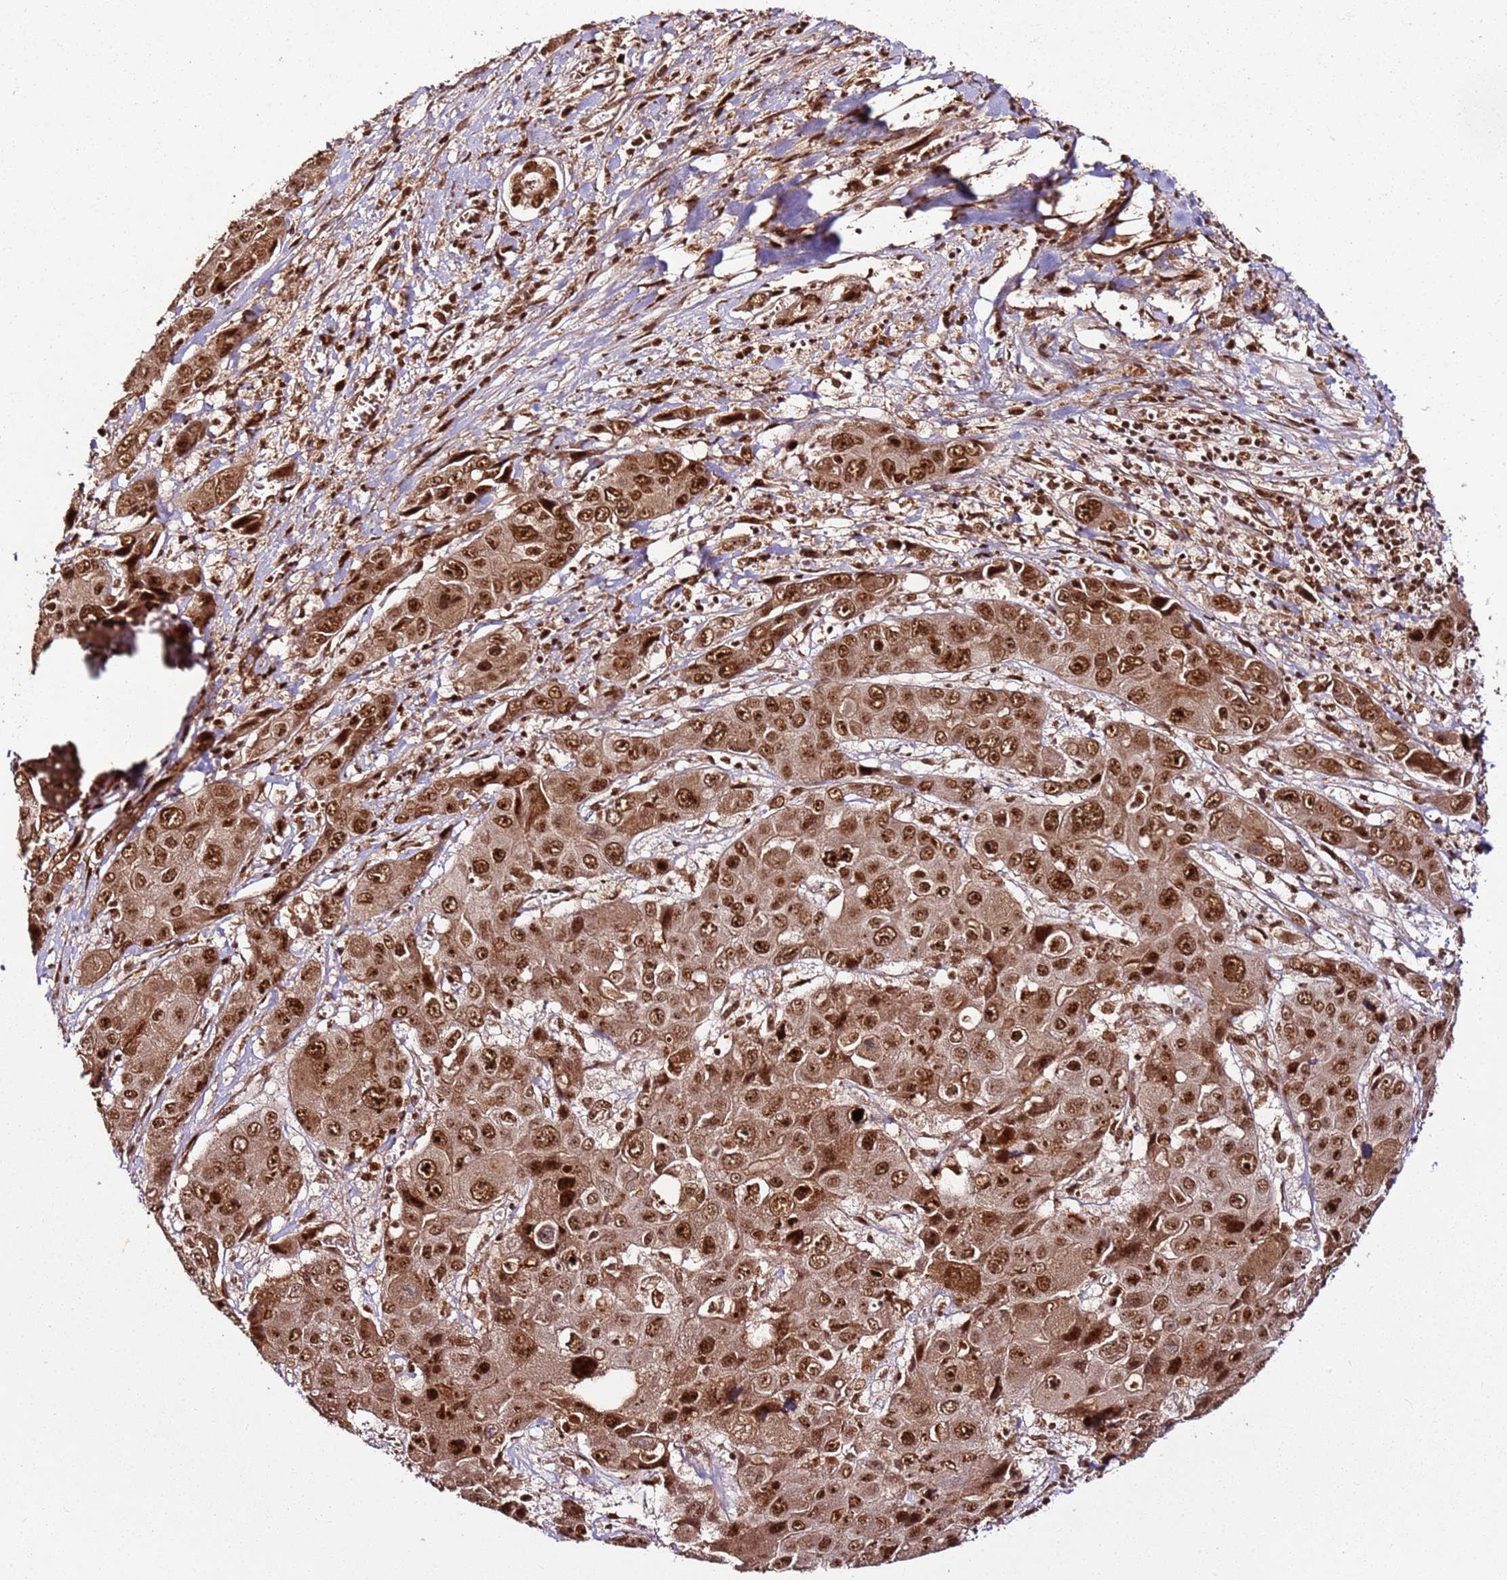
{"staining": {"intensity": "strong", "quantity": ">75%", "location": "cytoplasmic/membranous,nuclear"}, "tissue": "liver cancer", "cell_type": "Tumor cells", "image_type": "cancer", "snomed": [{"axis": "morphology", "description": "Cholangiocarcinoma"}, {"axis": "topography", "description": "Liver"}], "caption": "A micrograph showing strong cytoplasmic/membranous and nuclear positivity in about >75% of tumor cells in liver cancer, as visualized by brown immunohistochemical staining.", "gene": "XRN2", "patient": {"sex": "male", "age": 67}}